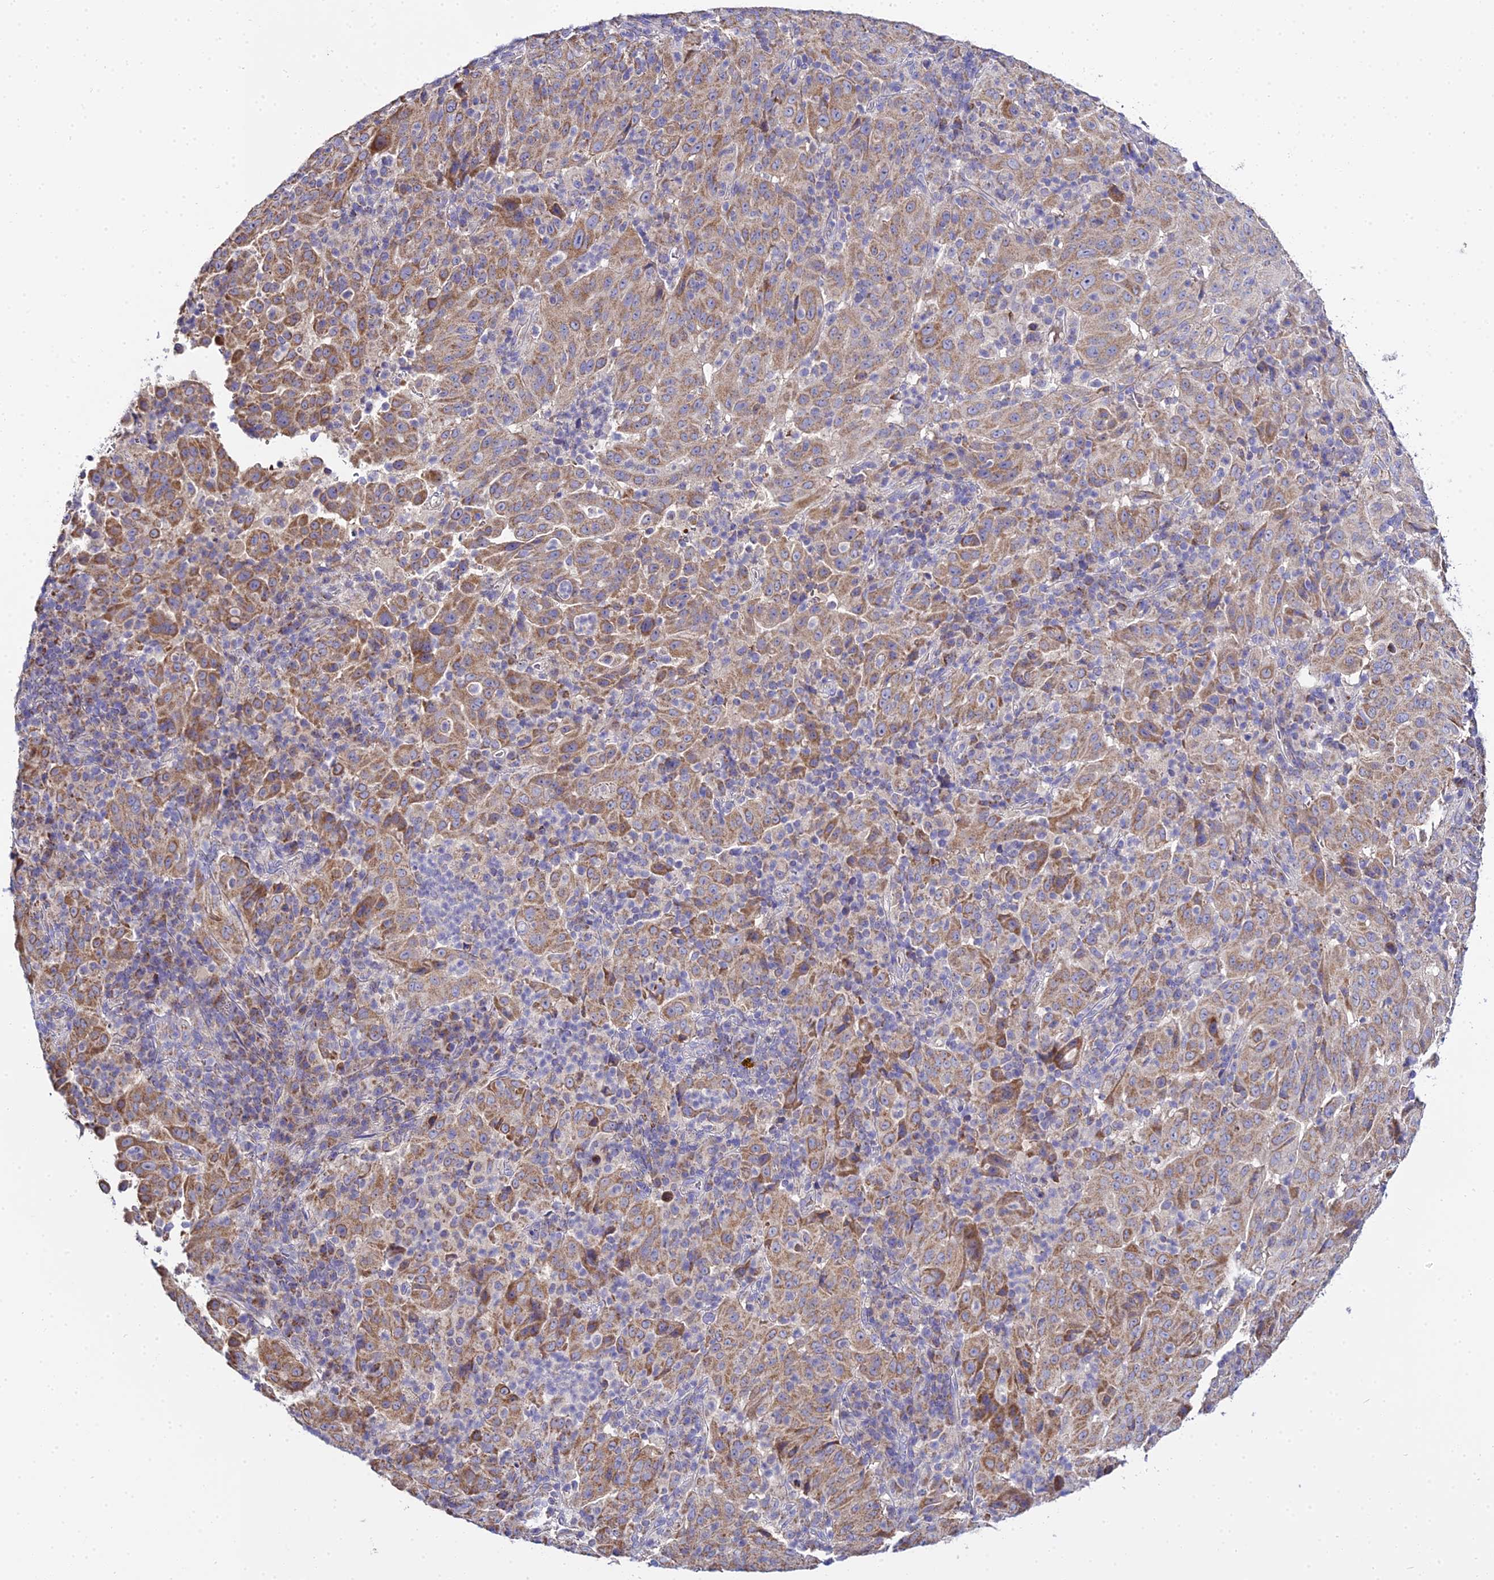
{"staining": {"intensity": "moderate", "quantity": ">75%", "location": "cytoplasmic/membranous"}, "tissue": "pancreatic cancer", "cell_type": "Tumor cells", "image_type": "cancer", "snomed": [{"axis": "morphology", "description": "Adenocarcinoma, NOS"}, {"axis": "topography", "description": "Pancreas"}], "caption": "Immunohistochemical staining of human adenocarcinoma (pancreatic) exhibits medium levels of moderate cytoplasmic/membranous positivity in about >75% of tumor cells.", "gene": "TYW5", "patient": {"sex": "male", "age": 63}}